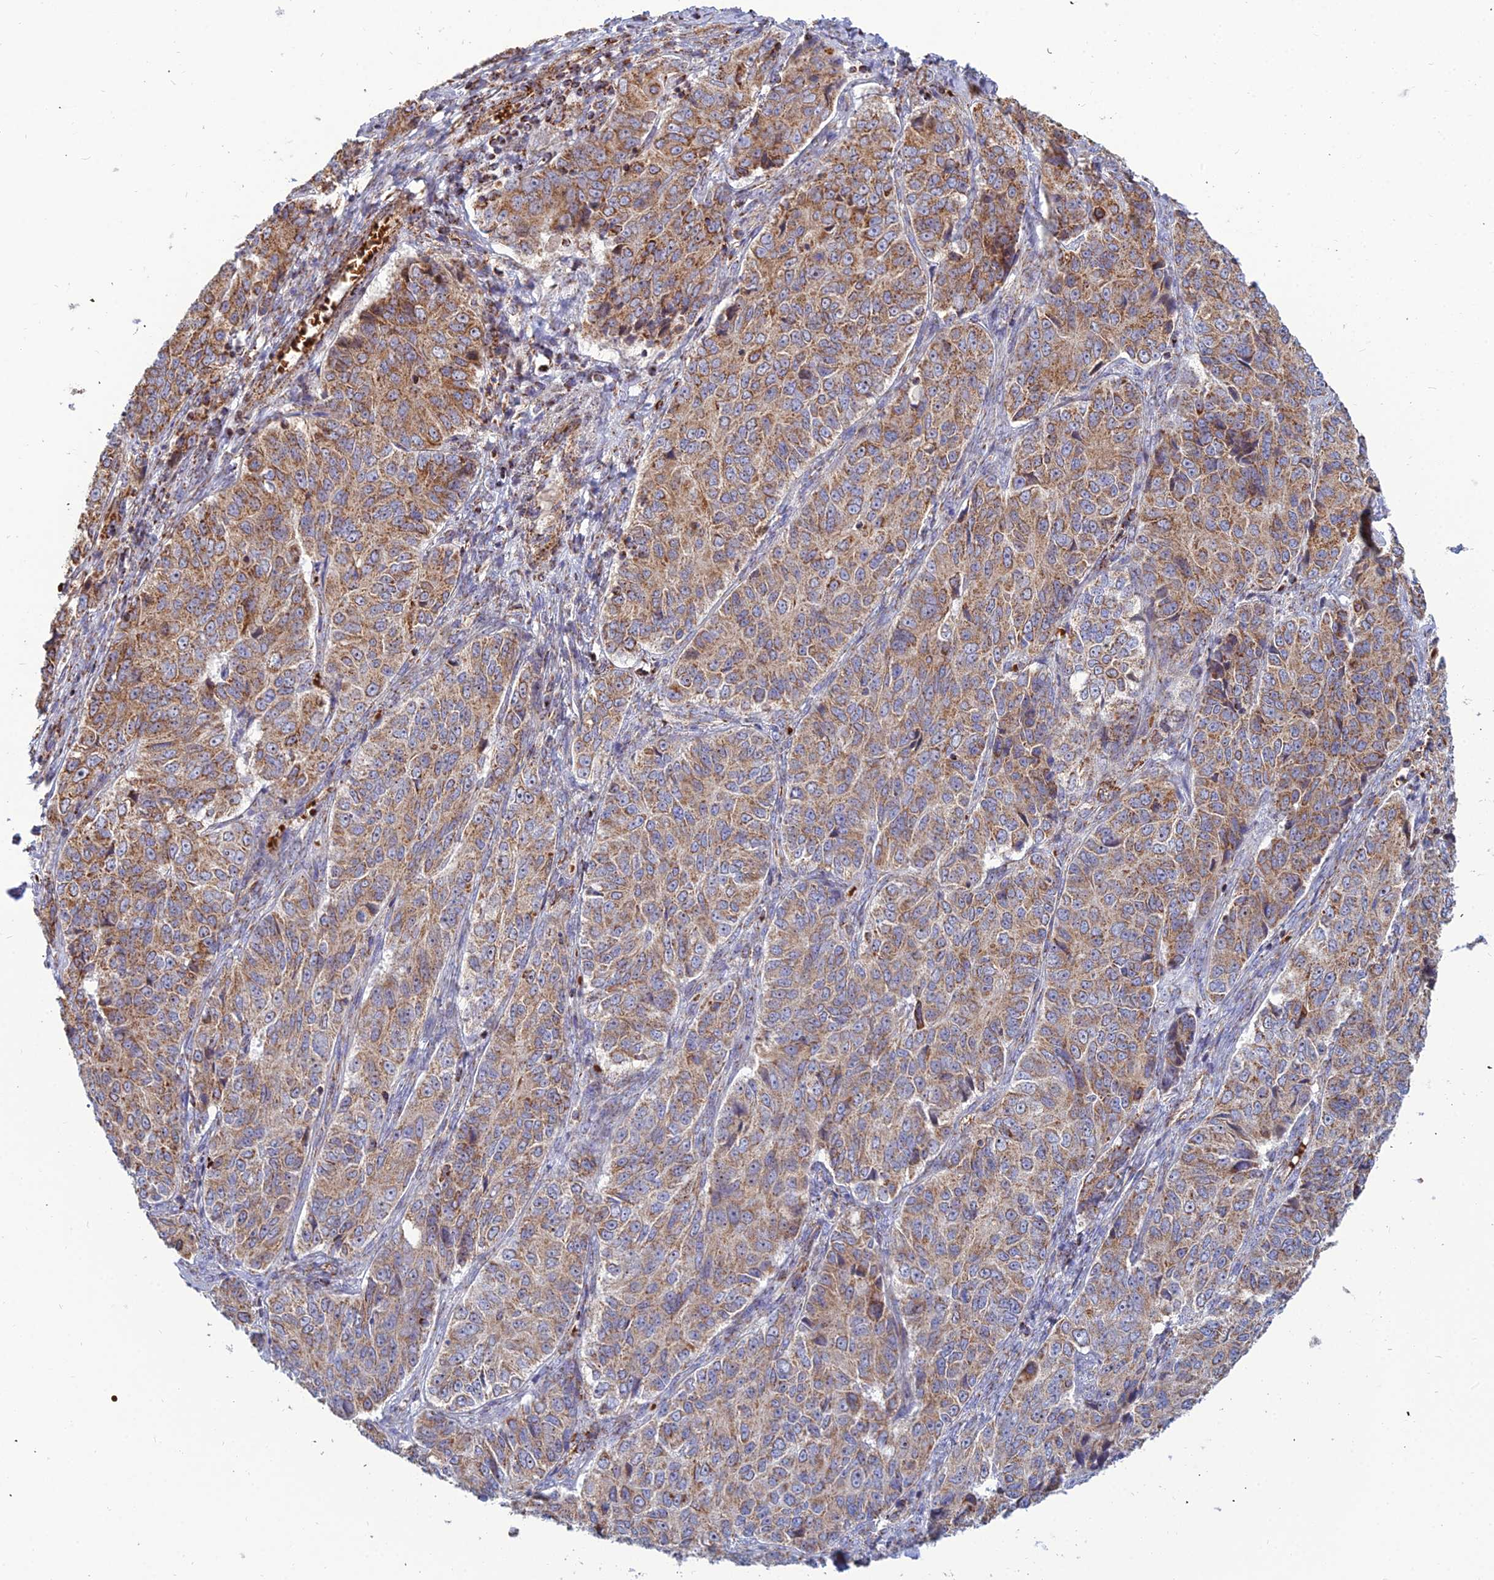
{"staining": {"intensity": "moderate", "quantity": ">75%", "location": "cytoplasmic/membranous"}, "tissue": "ovarian cancer", "cell_type": "Tumor cells", "image_type": "cancer", "snomed": [{"axis": "morphology", "description": "Carcinoma, endometroid"}, {"axis": "topography", "description": "Ovary"}], "caption": "Protein expression by IHC exhibits moderate cytoplasmic/membranous expression in about >75% of tumor cells in endometroid carcinoma (ovarian). (DAB IHC with brightfield microscopy, high magnification).", "gene": "SLC35F4", "patient": {"sex": "female", "age": 51}}